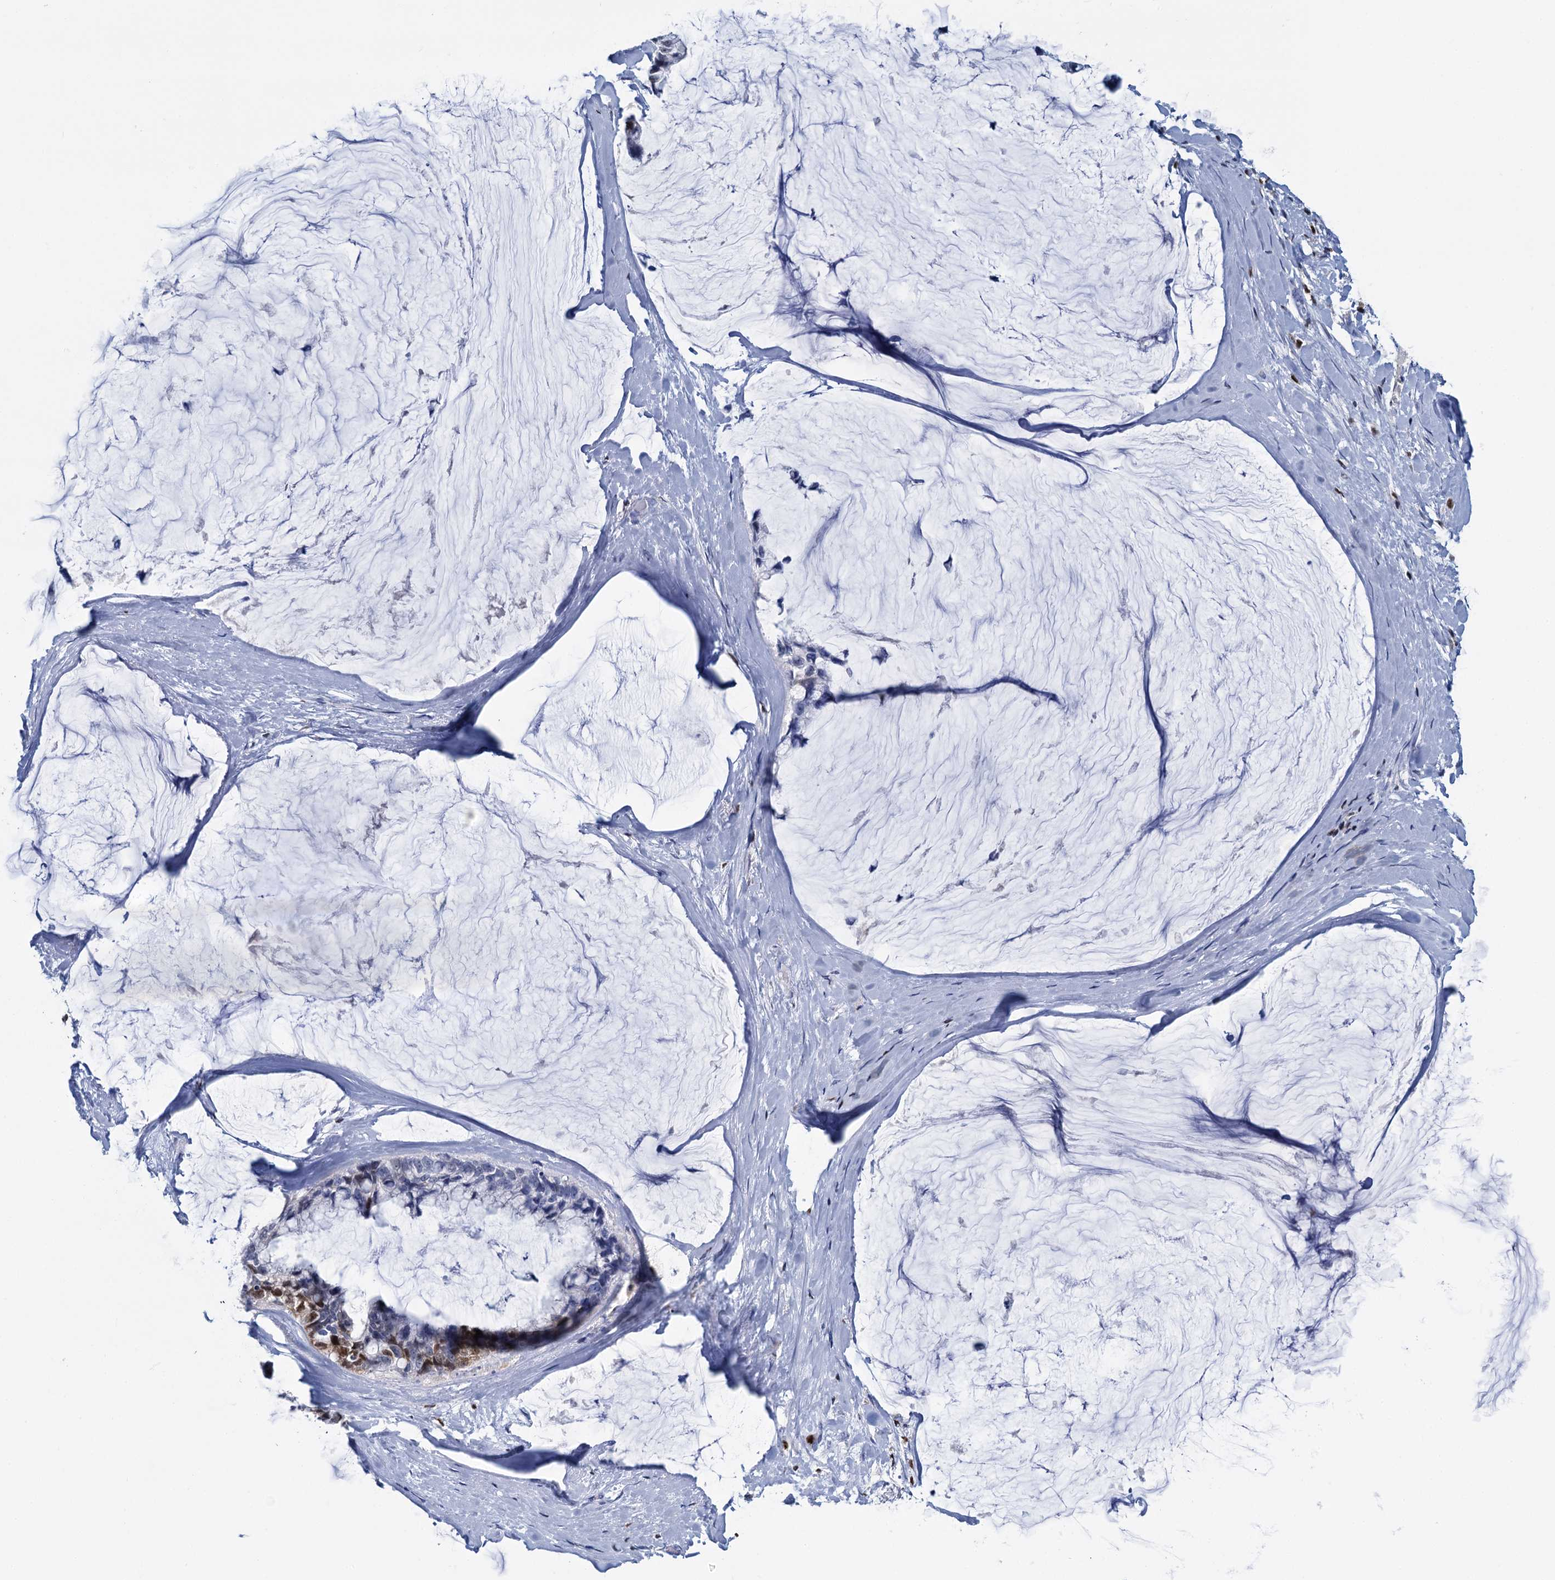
{"staining": {"intensity": "moderate", "quantity": "<25%", "location": "nuclear"}, "tissue": "ovarian cancer", "cell_type": "Tumor cells", "image_type": "cancer", "snomed": [{"axis": "morphology", "description": "Cystadenocarcinoma, mucinous, NOS"}, {"axis": "topography", "description": "Ovary"}], "caption": "Immunohistochemistry (DAB) staining of ovarian cancer (mucinous cystadenocarcinoma) demonstrates moderate nuclear protein positivity in about <25% of tumor cells.", "gene": "CELF2", "patient": {"sex": "female", "age": 39}}